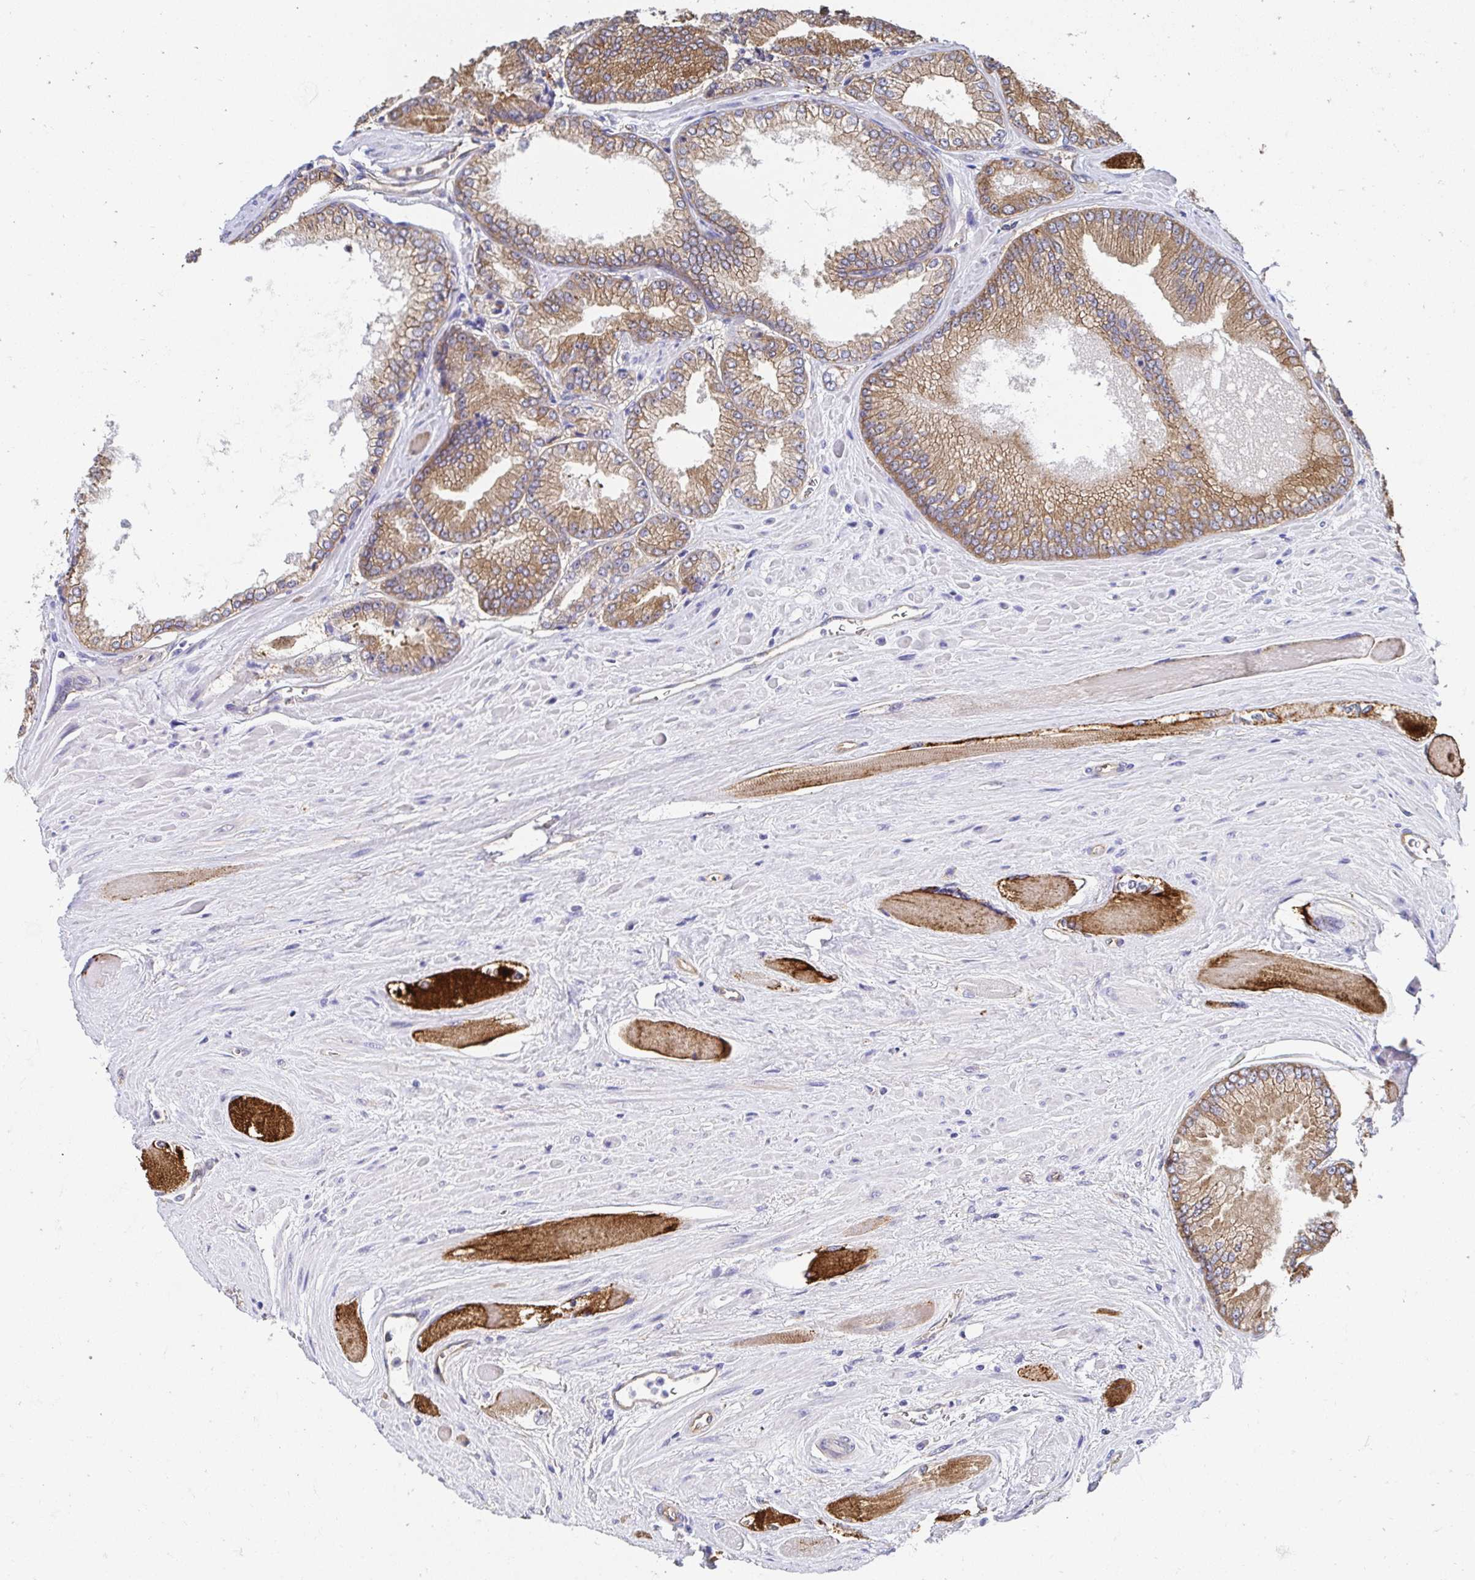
{"staining": {"intensity": "moderate", "quantity": "25%-75%", "location": "cytoplasmic/membranous"}, "tissue": "prostate cancer", "cell_type": "Tumor cells", "image_type": "cancer", "snomed": [{"axis": "morphology", "description": "Adenocarcinoma, Low grade"}, {"axis": "topography", "description": "Prostate"}], "caption": "Protein staining of prostate cancer tissue shows moderate cytoplasmic/membranous expression in about 25%-75% of tumor cells.", "gene": "CTTN", "patient": {"sex": "male", "age": 67}}